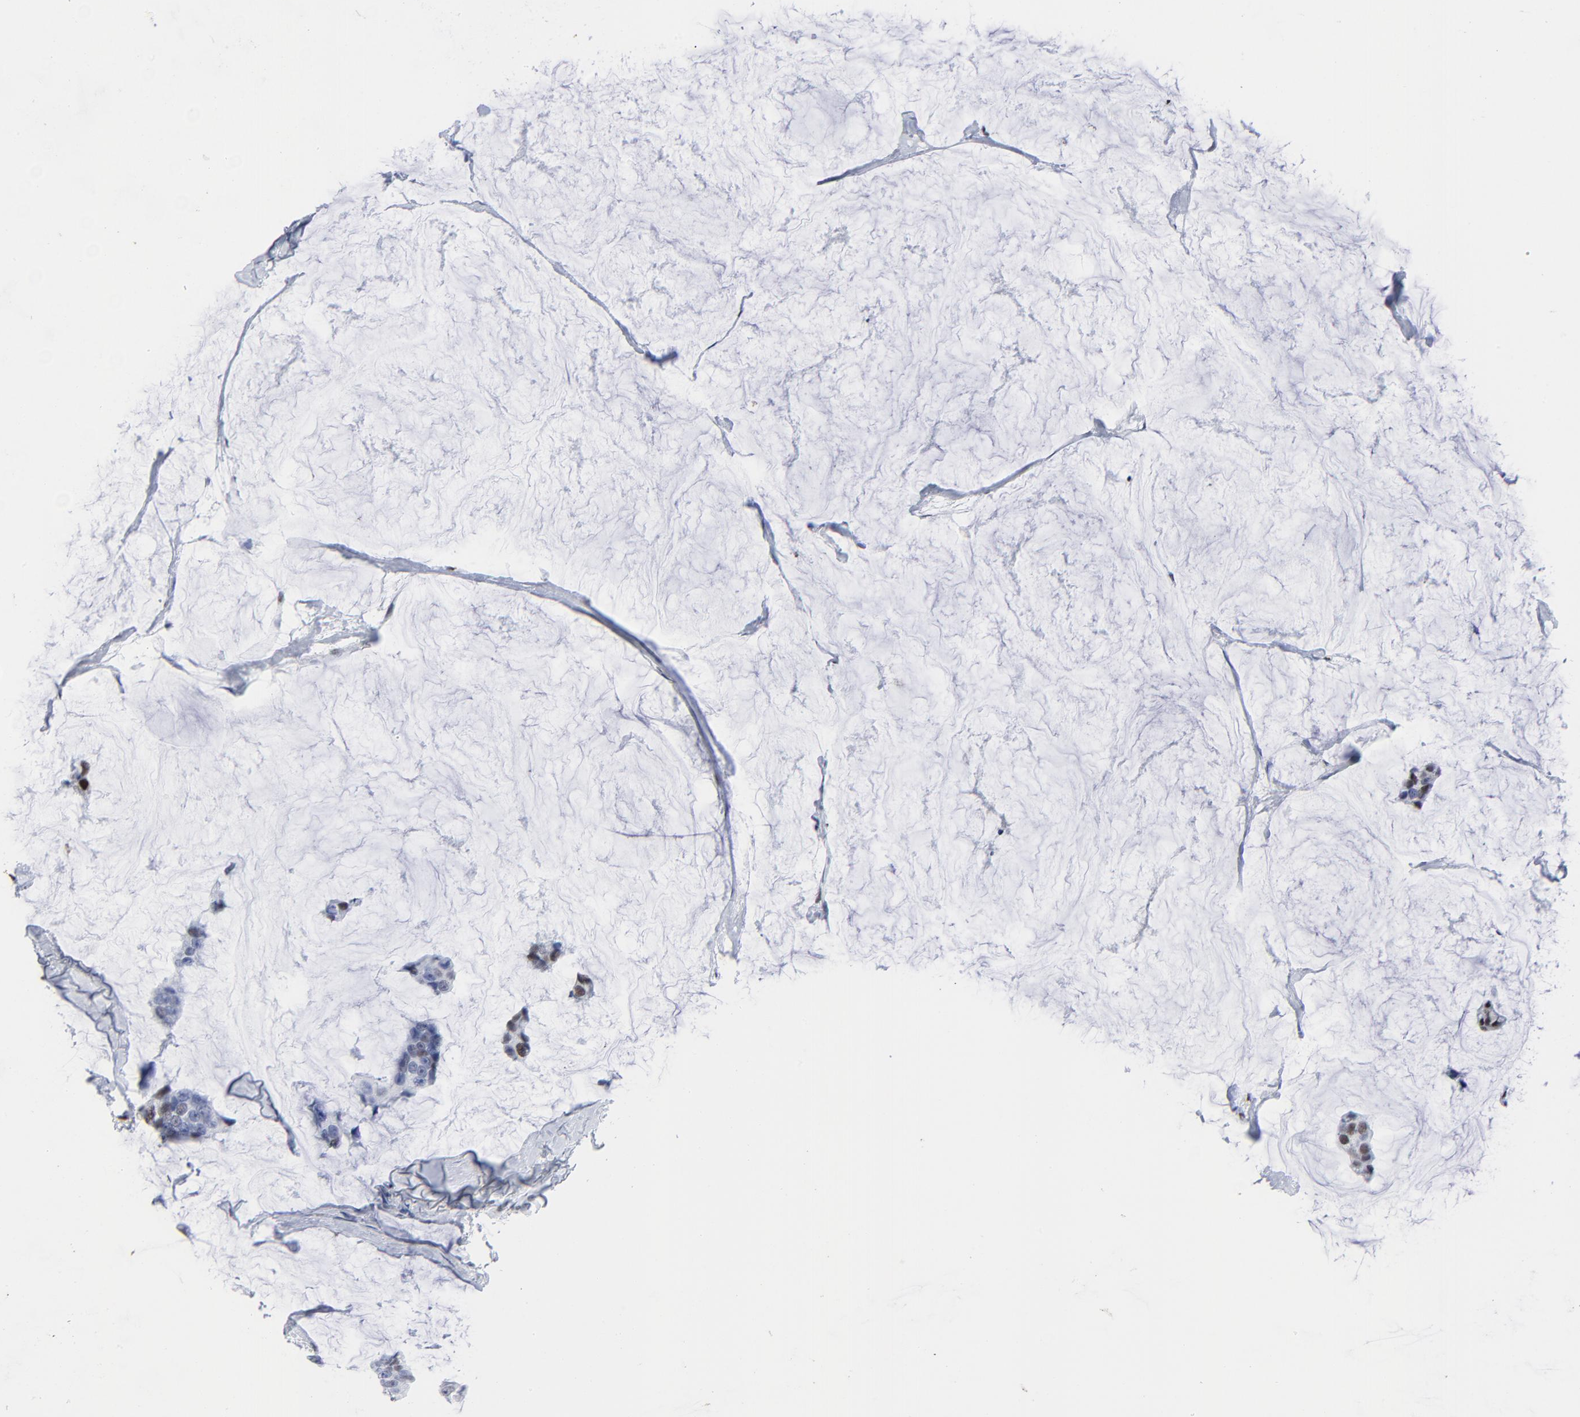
{"staining": {"intensity": "moderate", "quantity": "25%-75%", "location": "nuclear"}, "tissue": "breast cancer", "cell_type": "Tumor cells", "image_type": "cancer", "snomed": [{"axis": "morphology", "description": "Normal tissue, NOS"}, {"axis": "morphology", "description": "Duct carcinoma"}, {"axis": "topography", "description": "Breast"}], "caption": "Immunohistochemistry (IHC) micrograph of breast cancer (infiltrating ductal carcinoma) stained for a protein (brown), which displays medium levels of moderate nuclear positivity in approximately 25%-75% of tumor cells.", "gene": "JUN", "patient": {"sex": "female", "age": 50}}